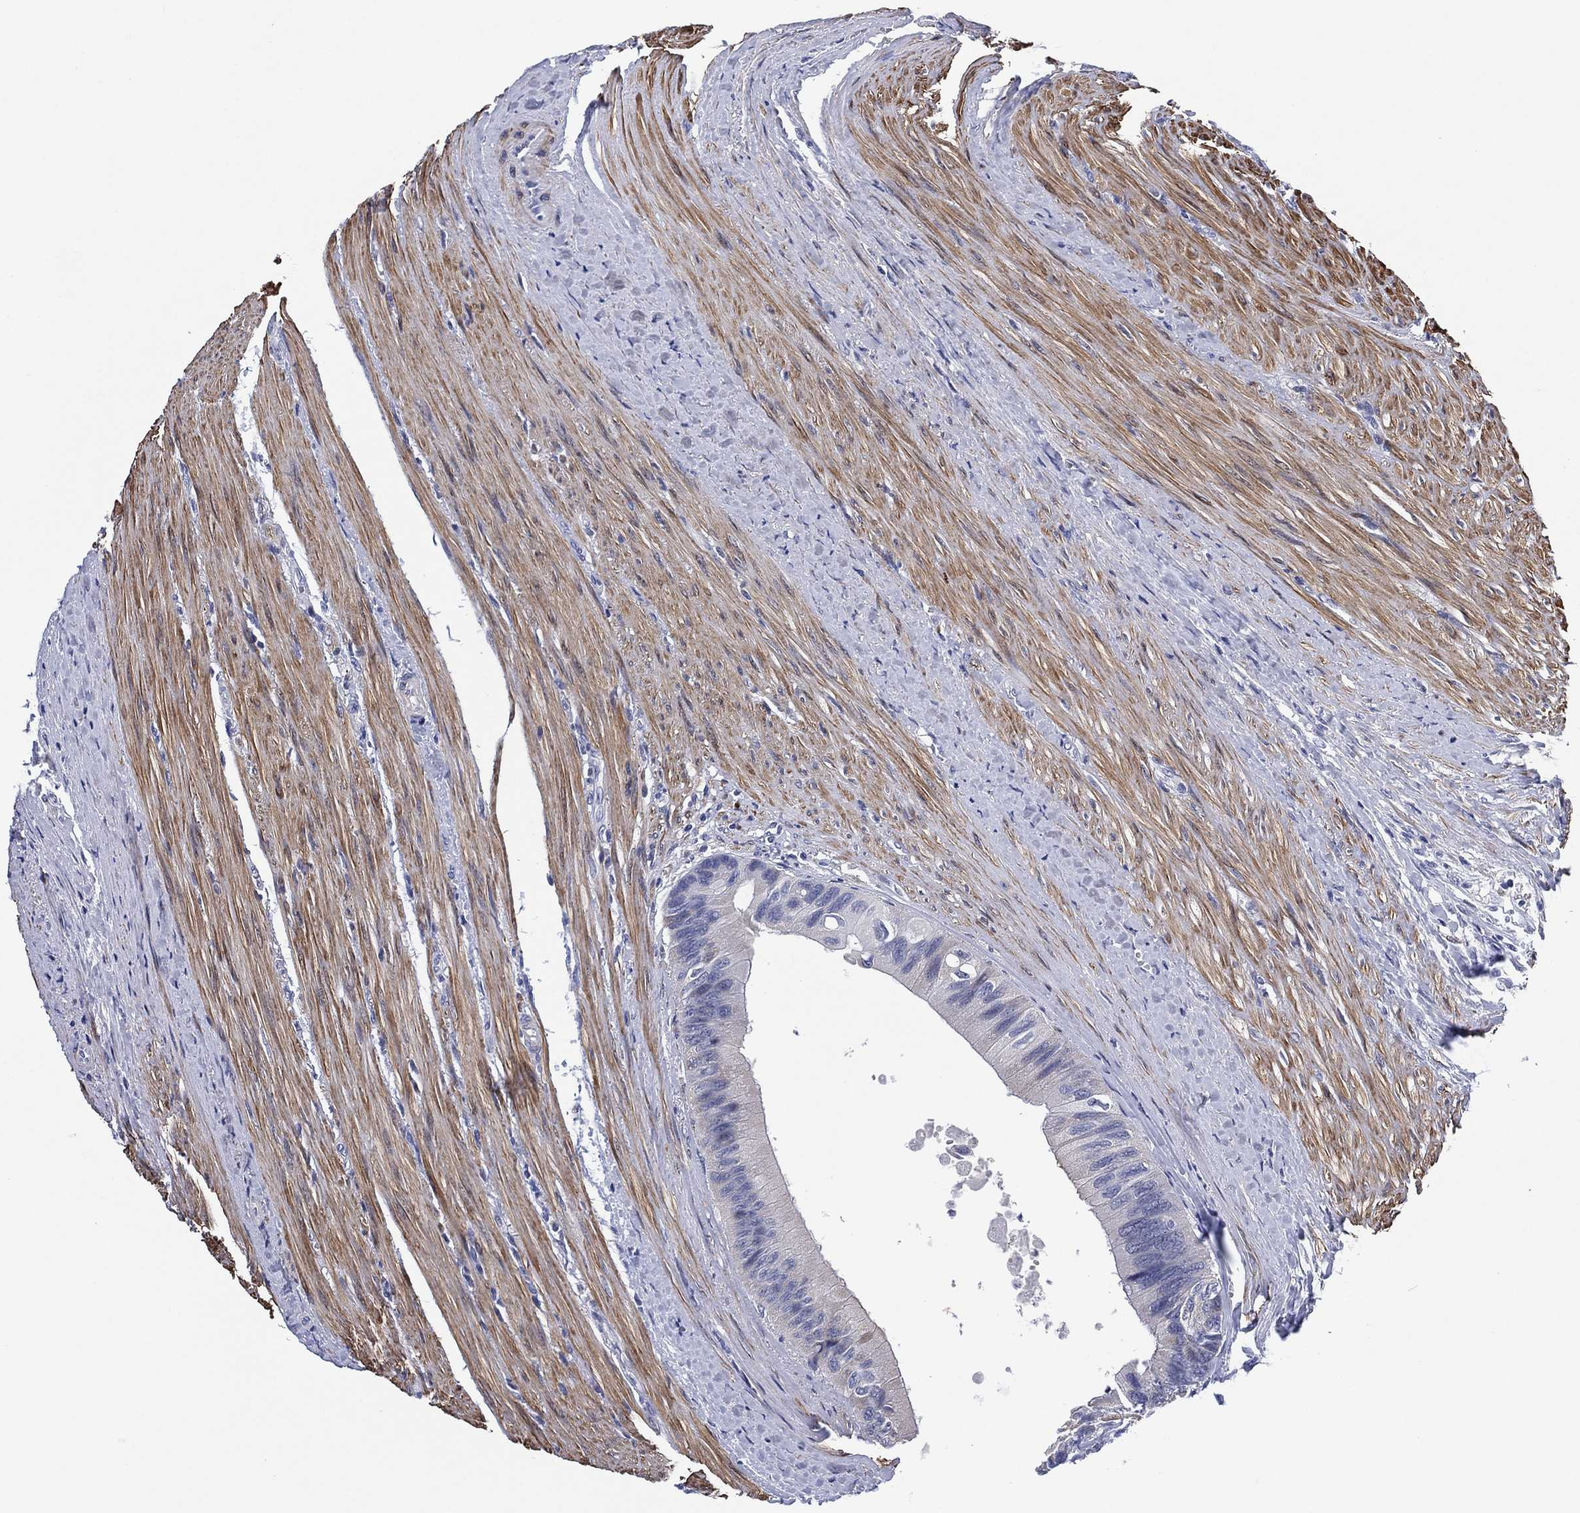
{"staining": {"intensity": "negative", "quantity": "none", "location": "none"}, "tissue": "colorectal cancer", "cell_type": "Tumor cells", "image_type": "cancer", "snomed": [{"axis": "morphology", "description": "Normal tissue, NOS"}, {"axis": "morphology", "description": "Adenocarcinoma, NOS"}, {"axis": "topography", "description": "Colon"}], "caption": "This is a image of immunohistochemistry (IHC) staining of colorectal cancer, which shows no positivity in tumor cells. (Brightfield microscopy of DAB (3,3'-diaminobenzidine) IHC at high magnification).", "gene": "CLIP3", "patient": {"sex": "male", "age": 65}}